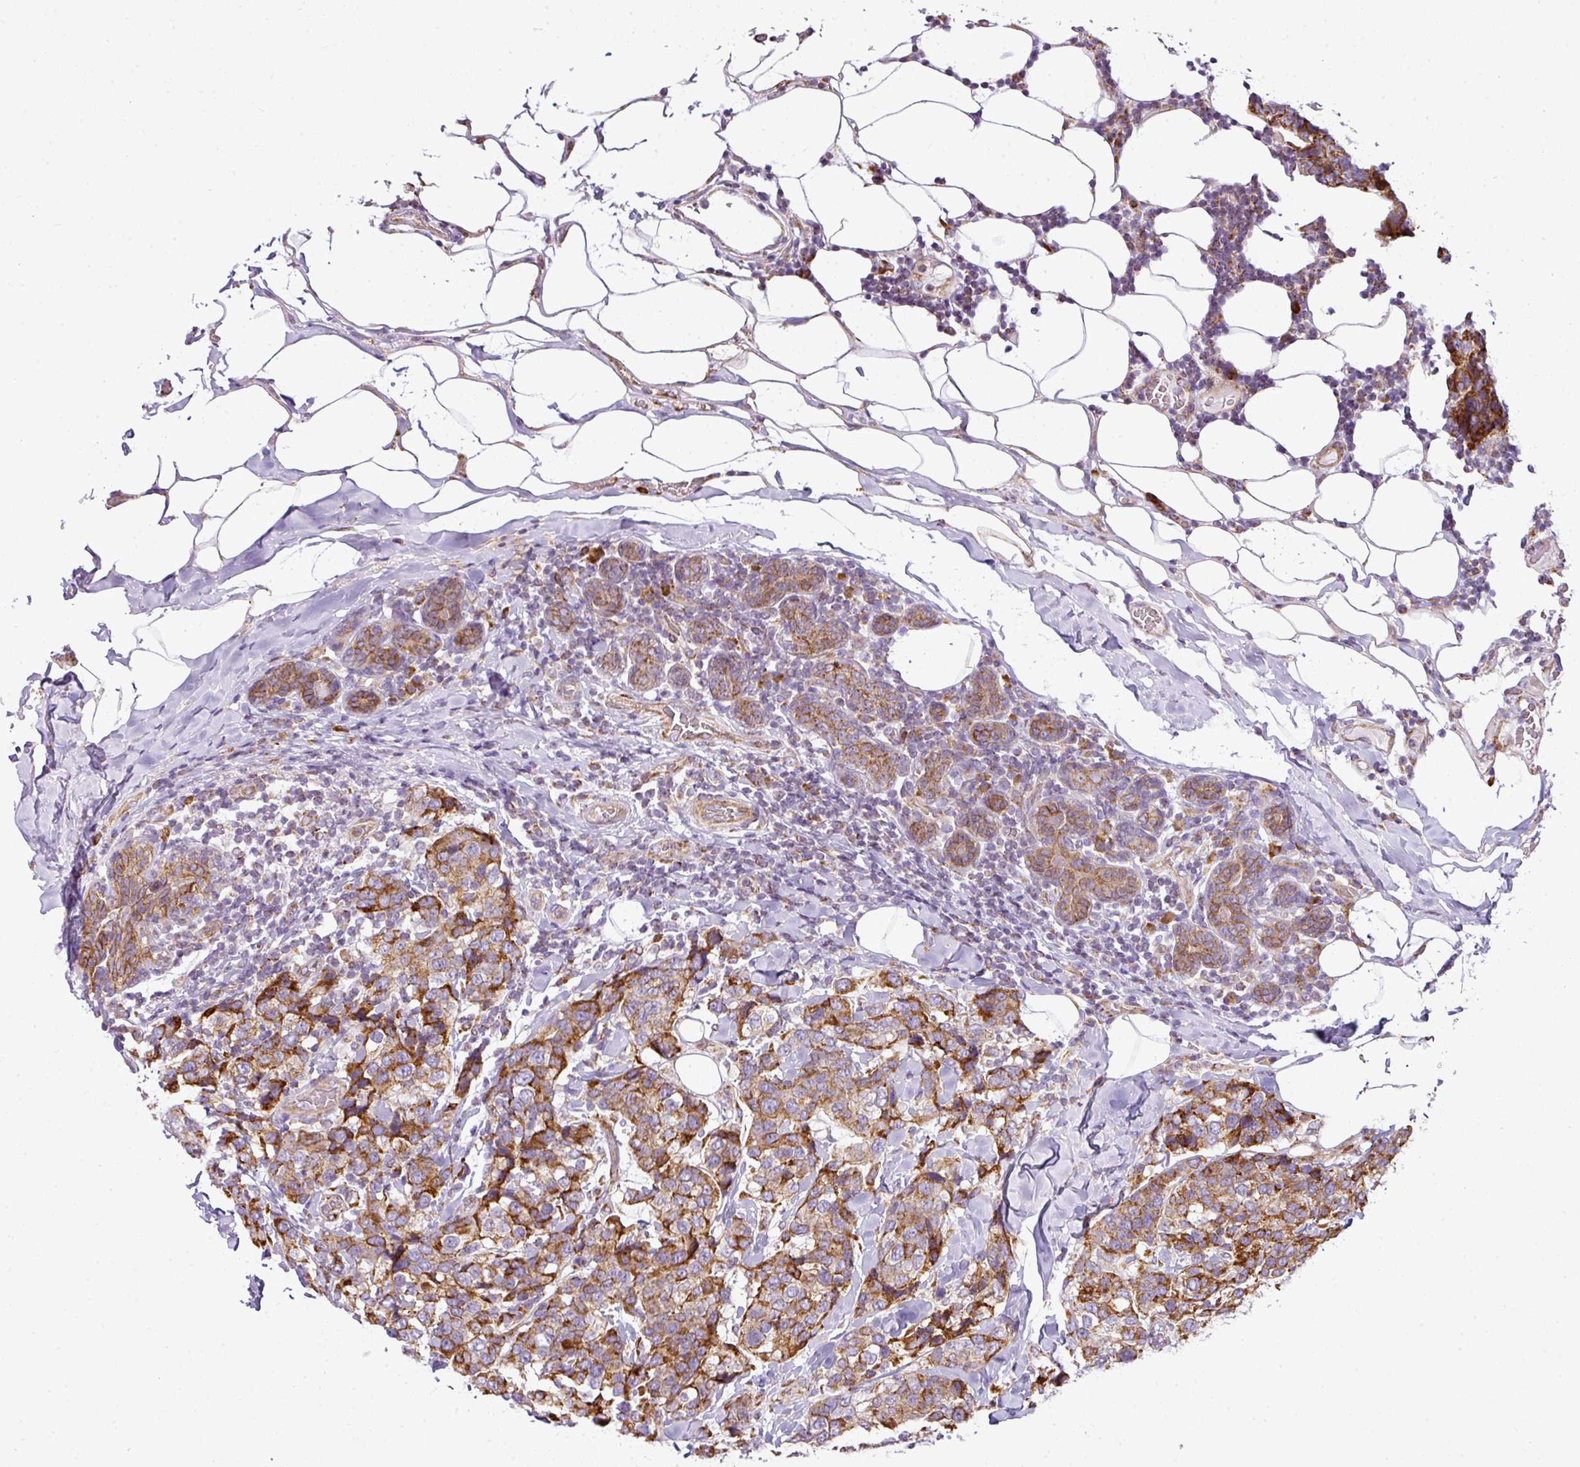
{"staining": {"intensity": "moderate", "quantity": ">75%", "location": "cytoplasmic/membranous"}, "tissue": "breast cancer", "cell_type": "Tumor cells", "image_type": "cancer", "snomed": [{"axis": "morphology", "description": "Lobular carcinoma"}, {"axis": "topography", "description": "Breast"}], "caption": "High-magnification brightfield microscopy of breast lobular carcinoma stained with DAB (3,3'-diaminobenzidine) (brown) and counterstained with hematoxylin (blue). tumor cells exhibit moderate cytoplasmic/membranous positivity is seen in about>75% of cells. The staining was performed using DAB (3,3'-diaminobenzidine), with brown indicating positive protein expression. Nuclei are stained blue with hematoxylin.", "gene": "ANKRD18A", "patient": {"sex": "female", "age": 59}}